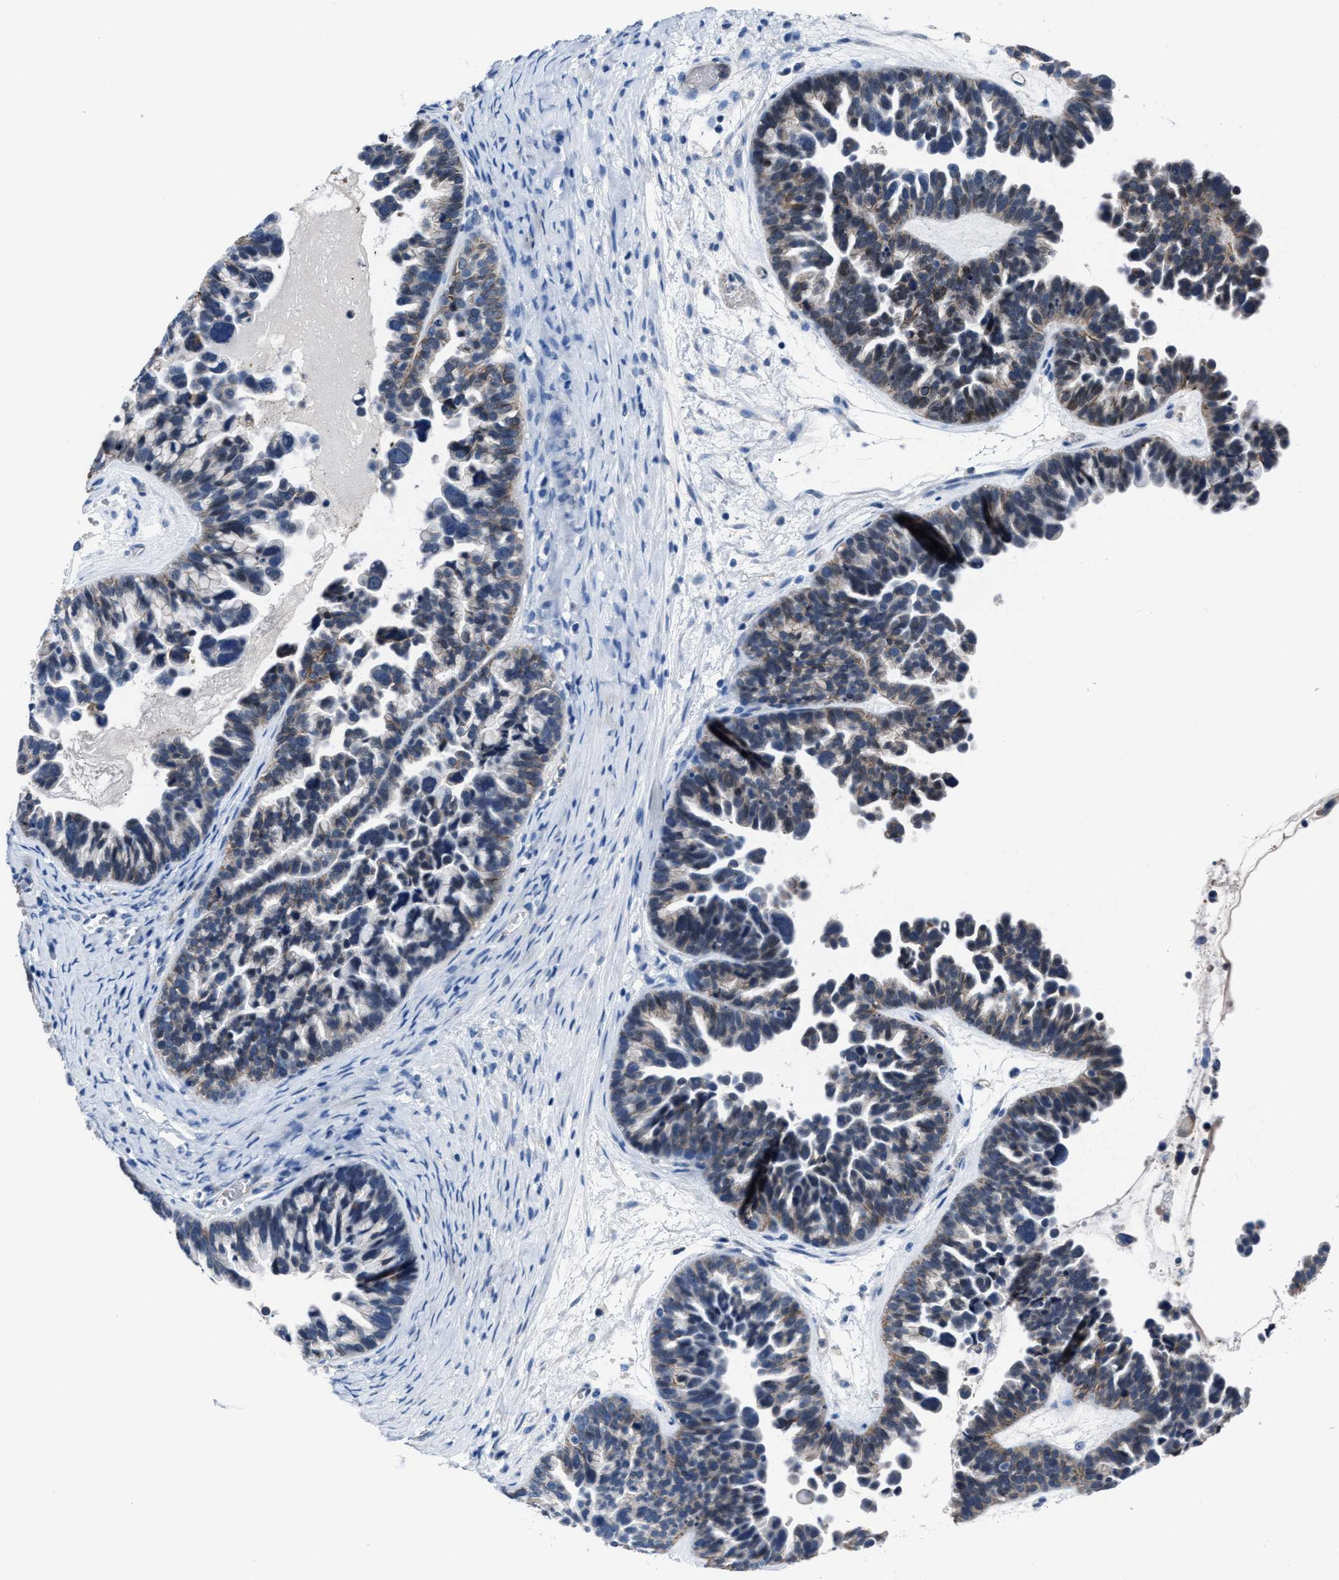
{"staining": {"intensity": "negative", "quantity": "none", "location": "none"}, "tissue": "ovarian cancer", "cell_type": "Tumor cells", "image_type": "cancer", "snomed": [{"axis": "morphology", "description": "Cystadenocarcinoma, serous, NOS"}, {"axis": "topography", "description": "Ovary"}], "caption": "Immunohistochemistry (IHC) of human ovarian cancer (serous cystadenocarcinoma) exhibits no expression in tumor cells.", "gene": "GHITM", "patient": {"sex": "female", "age": 56}}